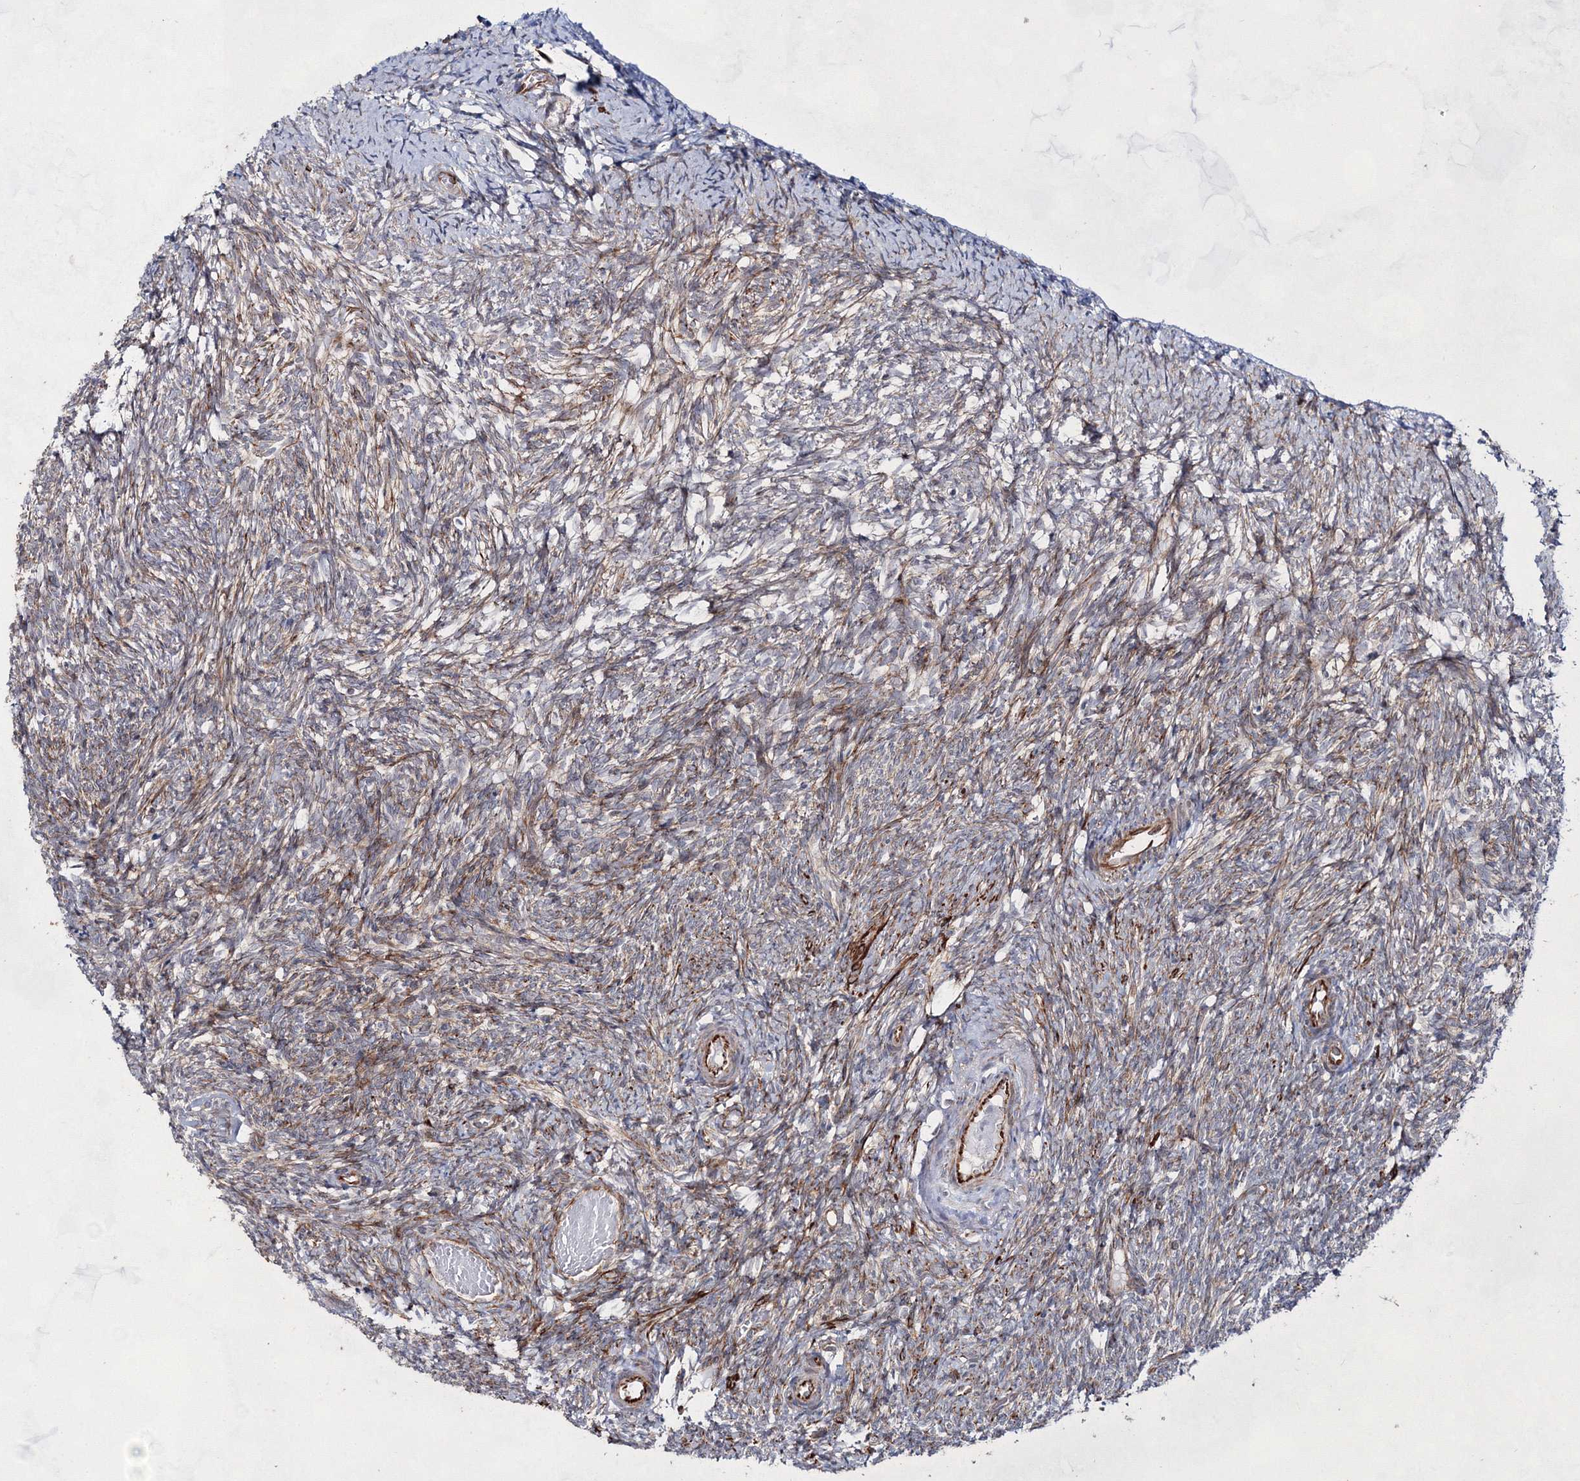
{"staining": {"intensity": "weak", "quantity": "<25%", "location": "cytoplasmic/membranous"}, "tissue": "ovary", "cell_type": "Ovarian stroma cells", "image_type": "normal", "snomed": [{"axis": "morphology", "description": "Normal tissue, NOS"}, {"axis": "topography", "description": "Ovary"}], "caption": "Protein analysis of benign ovary reveals no significant expression in ovarian stroma cells. The staining is performed using DAB brown chromogen with nuclei counter-stained in using hematoxylin.", "gene": "SNIP1", "patient": {"sex": "female", "age": 41}}